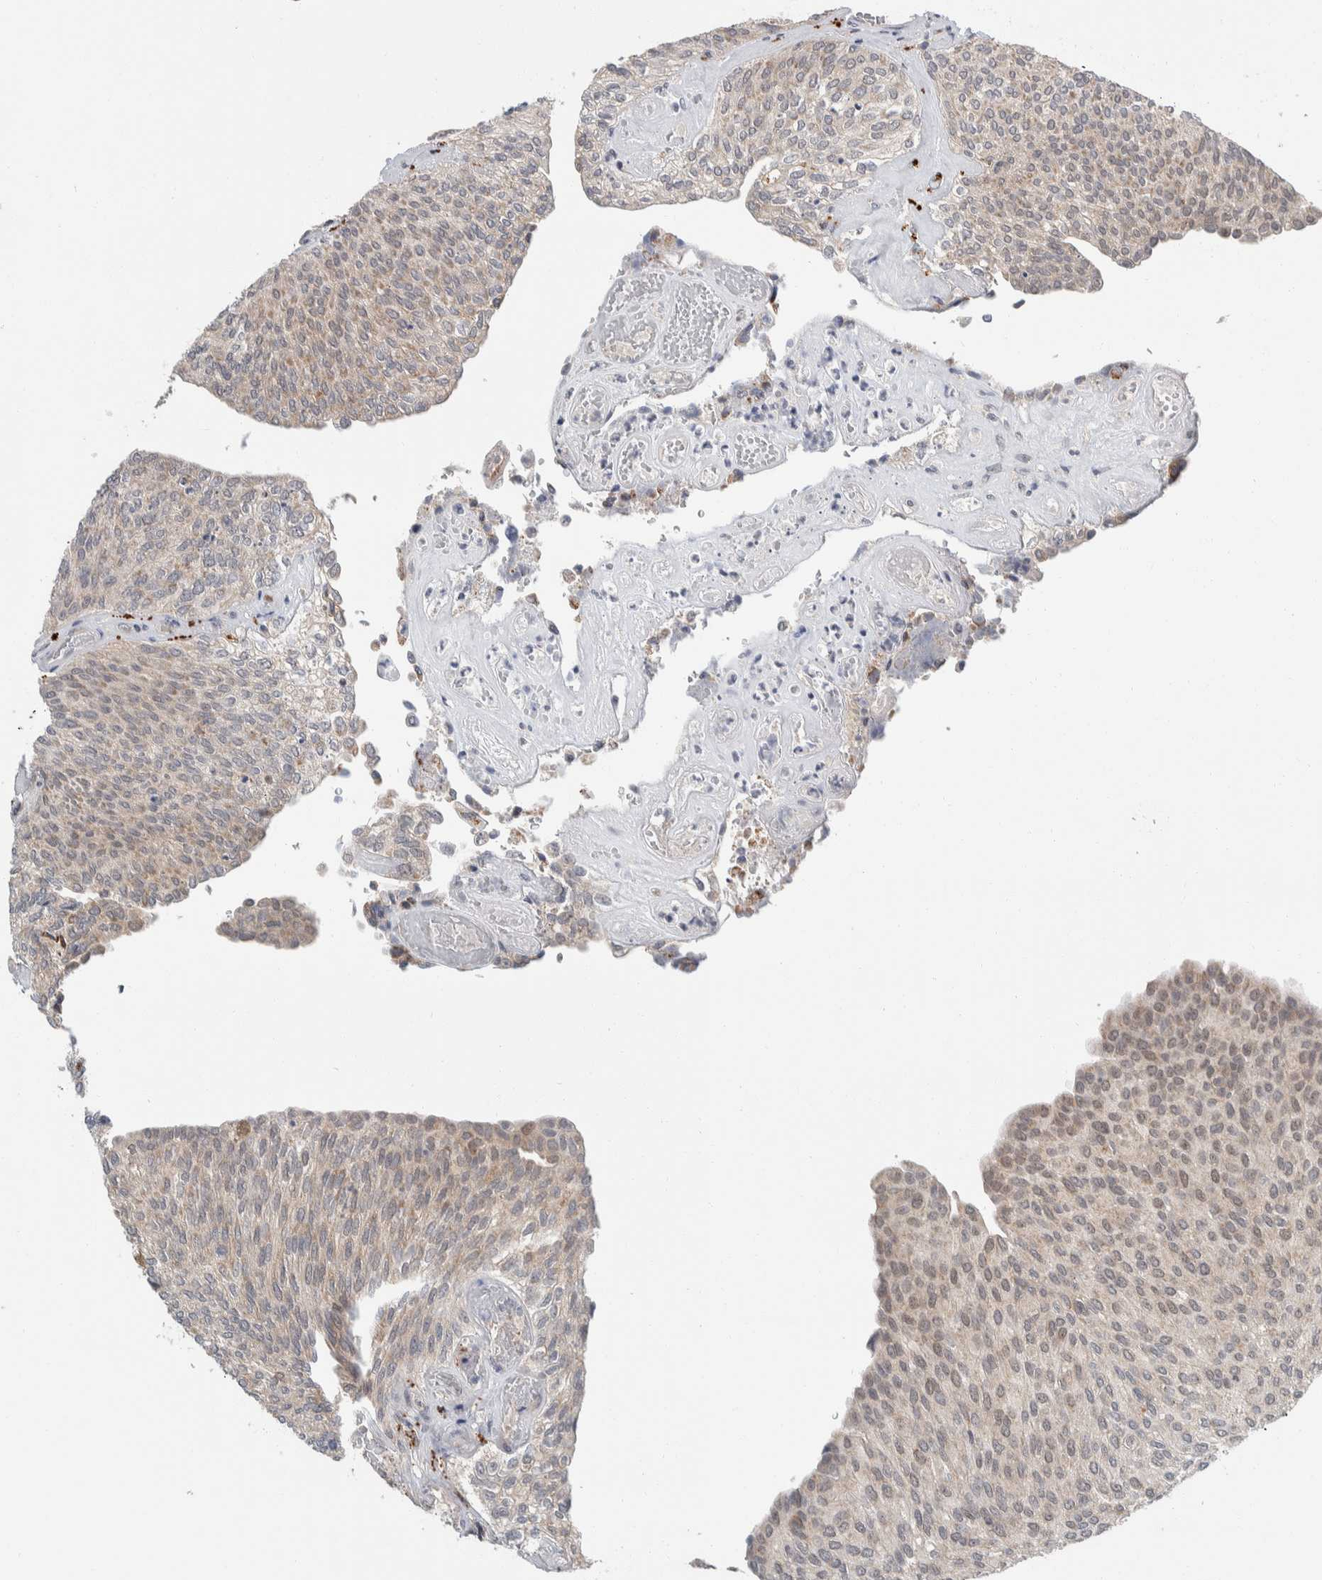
{"staining": {"intensity": "weak", "quantity": "<25%", "location": "cytoplasmic/membranous"}, "tissue": "urothelial cancer", "cell_type": "Tumor cells", "image_type": "cancer", "snomed": [{"axis": "morphology", "description": "Urothelial carcinoma, Low grade"}, {"axis": "topography", "description": "Urinary bladder"}], "caption": "Immunohistochemical staining of human urothelial carcinoma (low-grade) exhibits no significant staining in tumor cells. (DAB (3,3'-diaminobenzidine) immunohistochemistry (IHC) visualized using brightfield microscopy, high magnification).", "gene": "SHPK", "patient": {"sex": "female", "age": 79}}